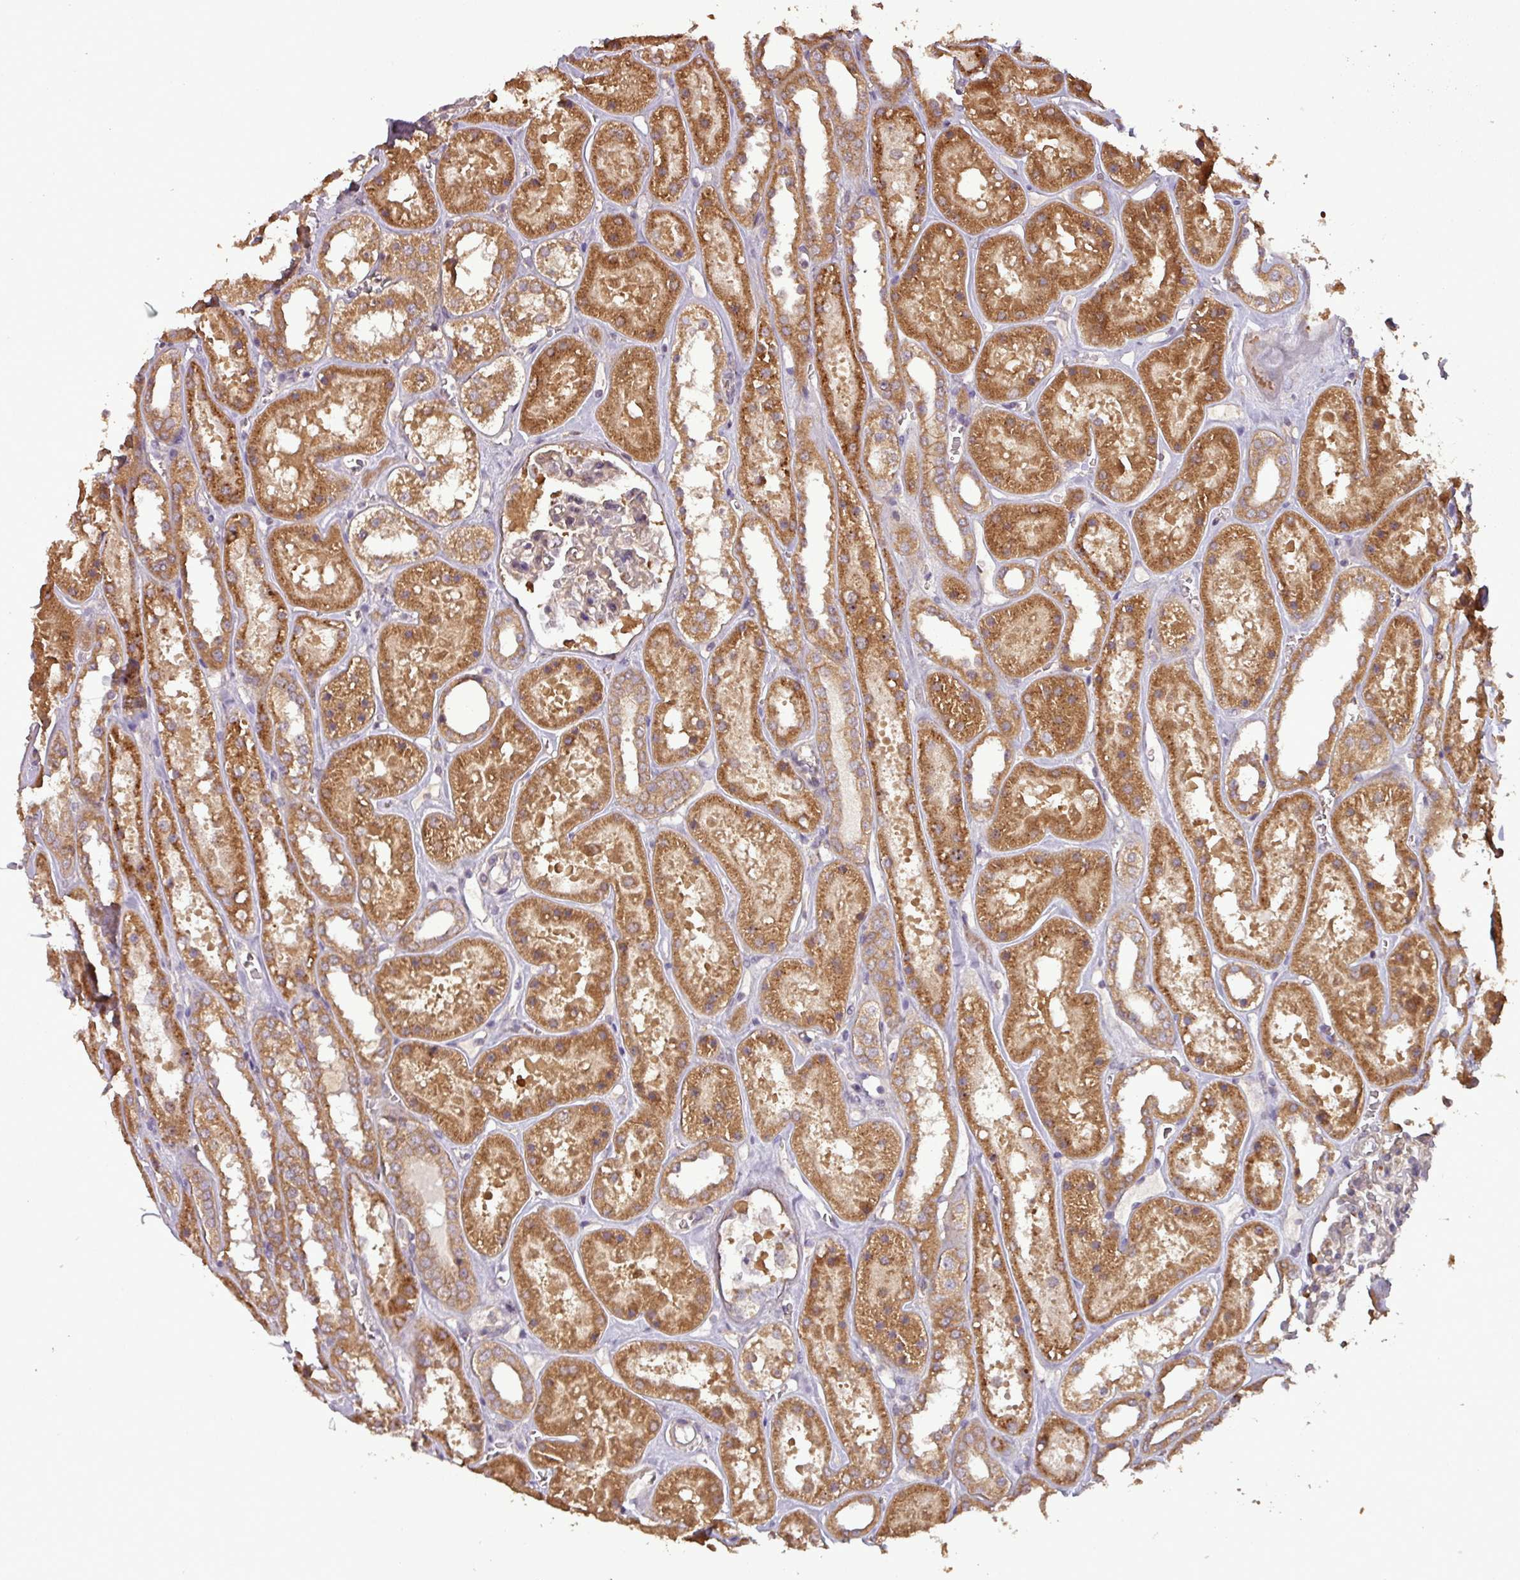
{"staining": {"intensity": "negative", "quantity": "none", "location": "none"}, "tissue": "kidney", "cell_type": "Cells in glomeruli", "image_type": "normal", "snomed": [{"axis": "morphology", "description": "Normal tissue, NOS"}, {"axis": "topography", "description": "Kidney"}], "caption": "Immunohistochemistry (IHC) micrograph of normal human kidney stained for a protein (brown), which shows no staining in cells in glomeruli. (Immunohistochemistry, brightfield microscopy, high magnification).", "gene": "NT5C3A", "patient": {"sex": "female", "age": 41}}